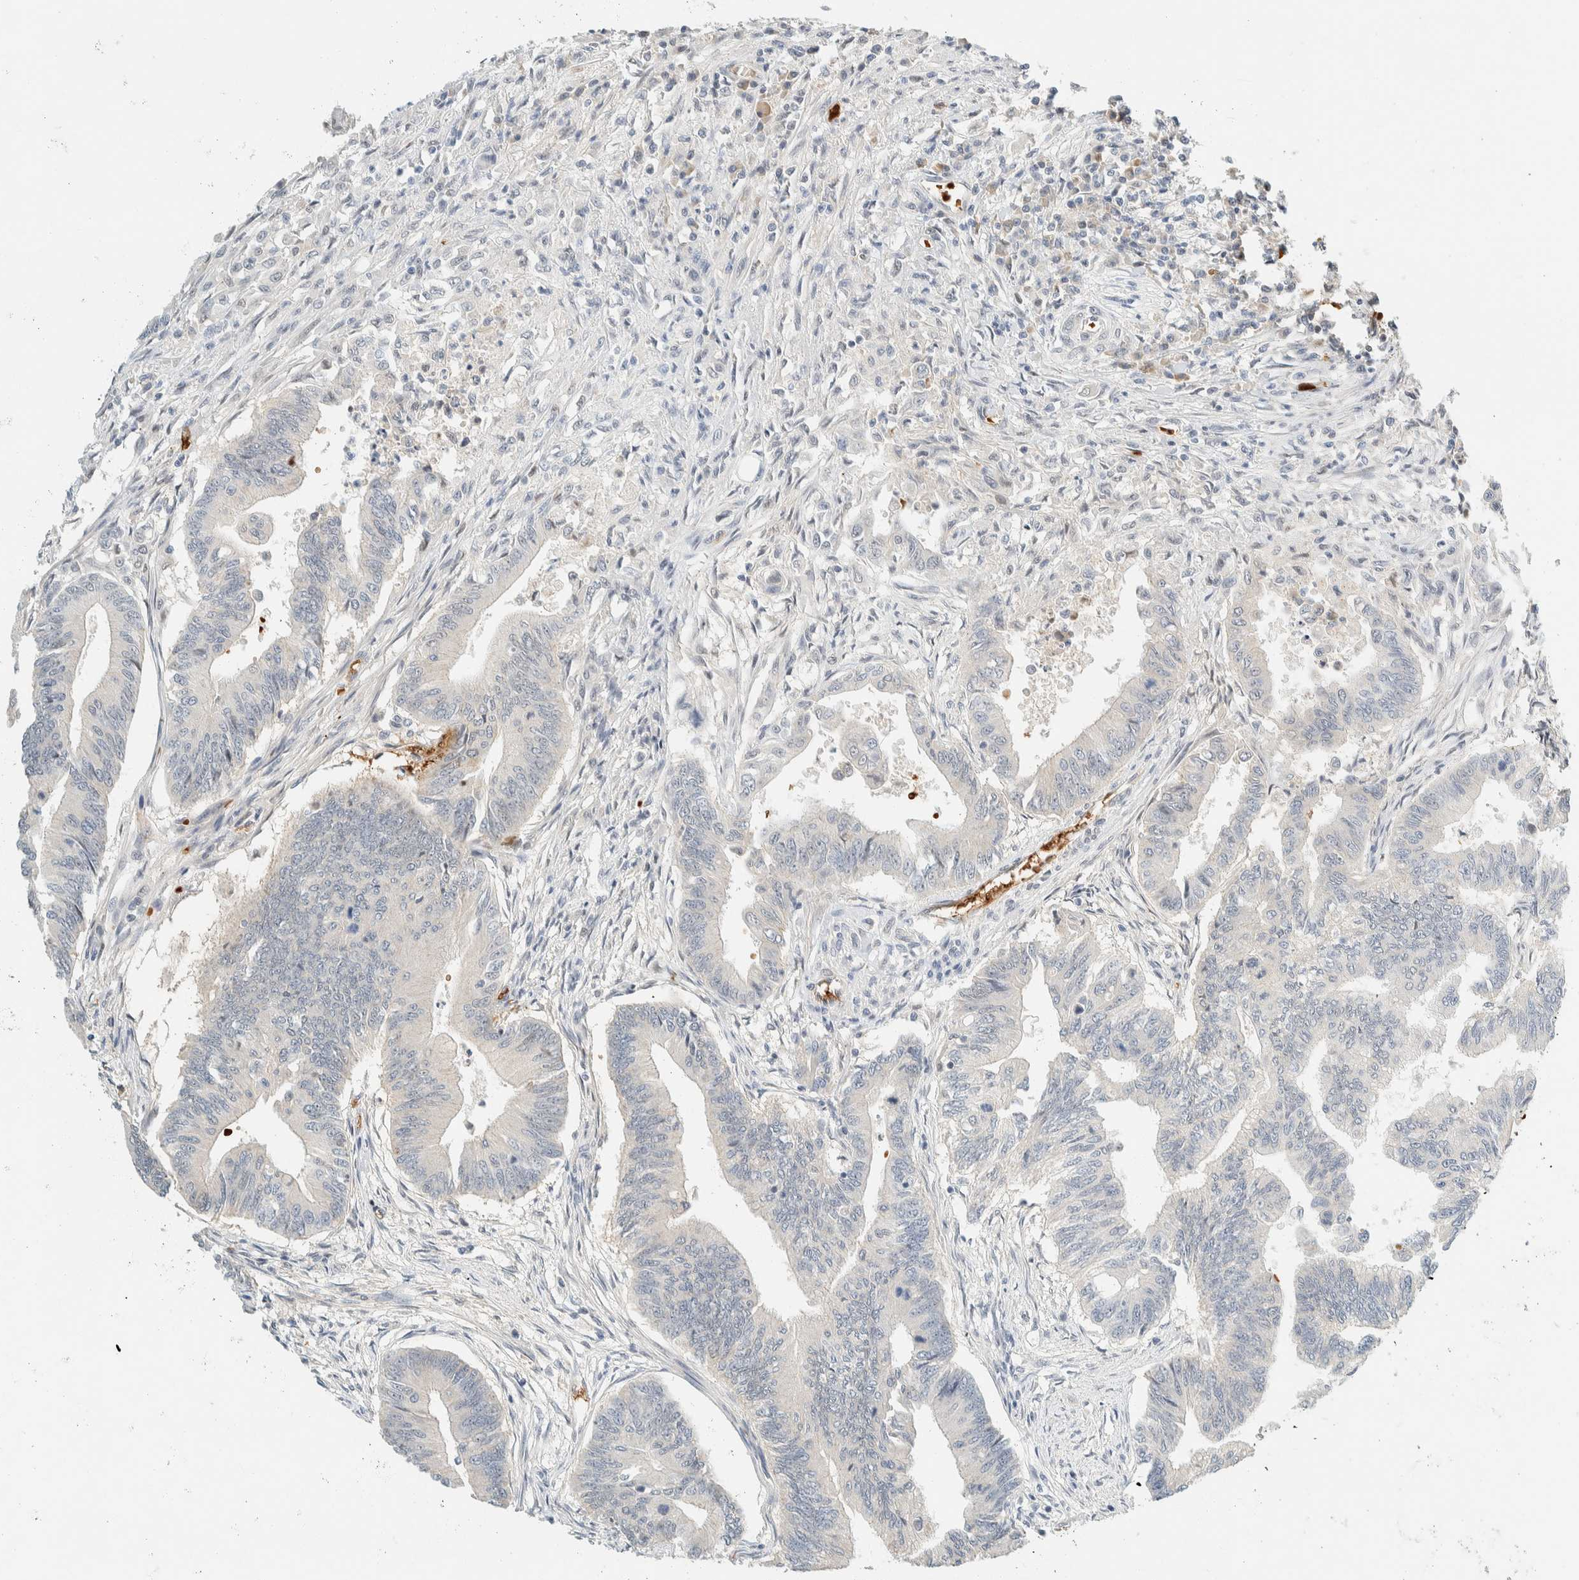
{"staining": {"intensity": "negative", "quantity": "none", "location": "none"}, "tissue": "colorectal cancer", "cell_type": "Tumor cells", "image_type": "cancer", "snomed": [{"axis": "morphology", "description": "Adenoma, NOS"}, {"axis": "morphology", "description": "Adenocarcinoma, NOS"}, {"axis": "topography", "description": "Colon"}], "caption": "A micrograph of colorectal cancer stained for a protein shows no brown staining in tumor cells. (DAB immunohistochemistry (IHC) with hematoxylin counter stain).", "gene": "TSTD2", "patient": {"sex": "male", "age": 79}}